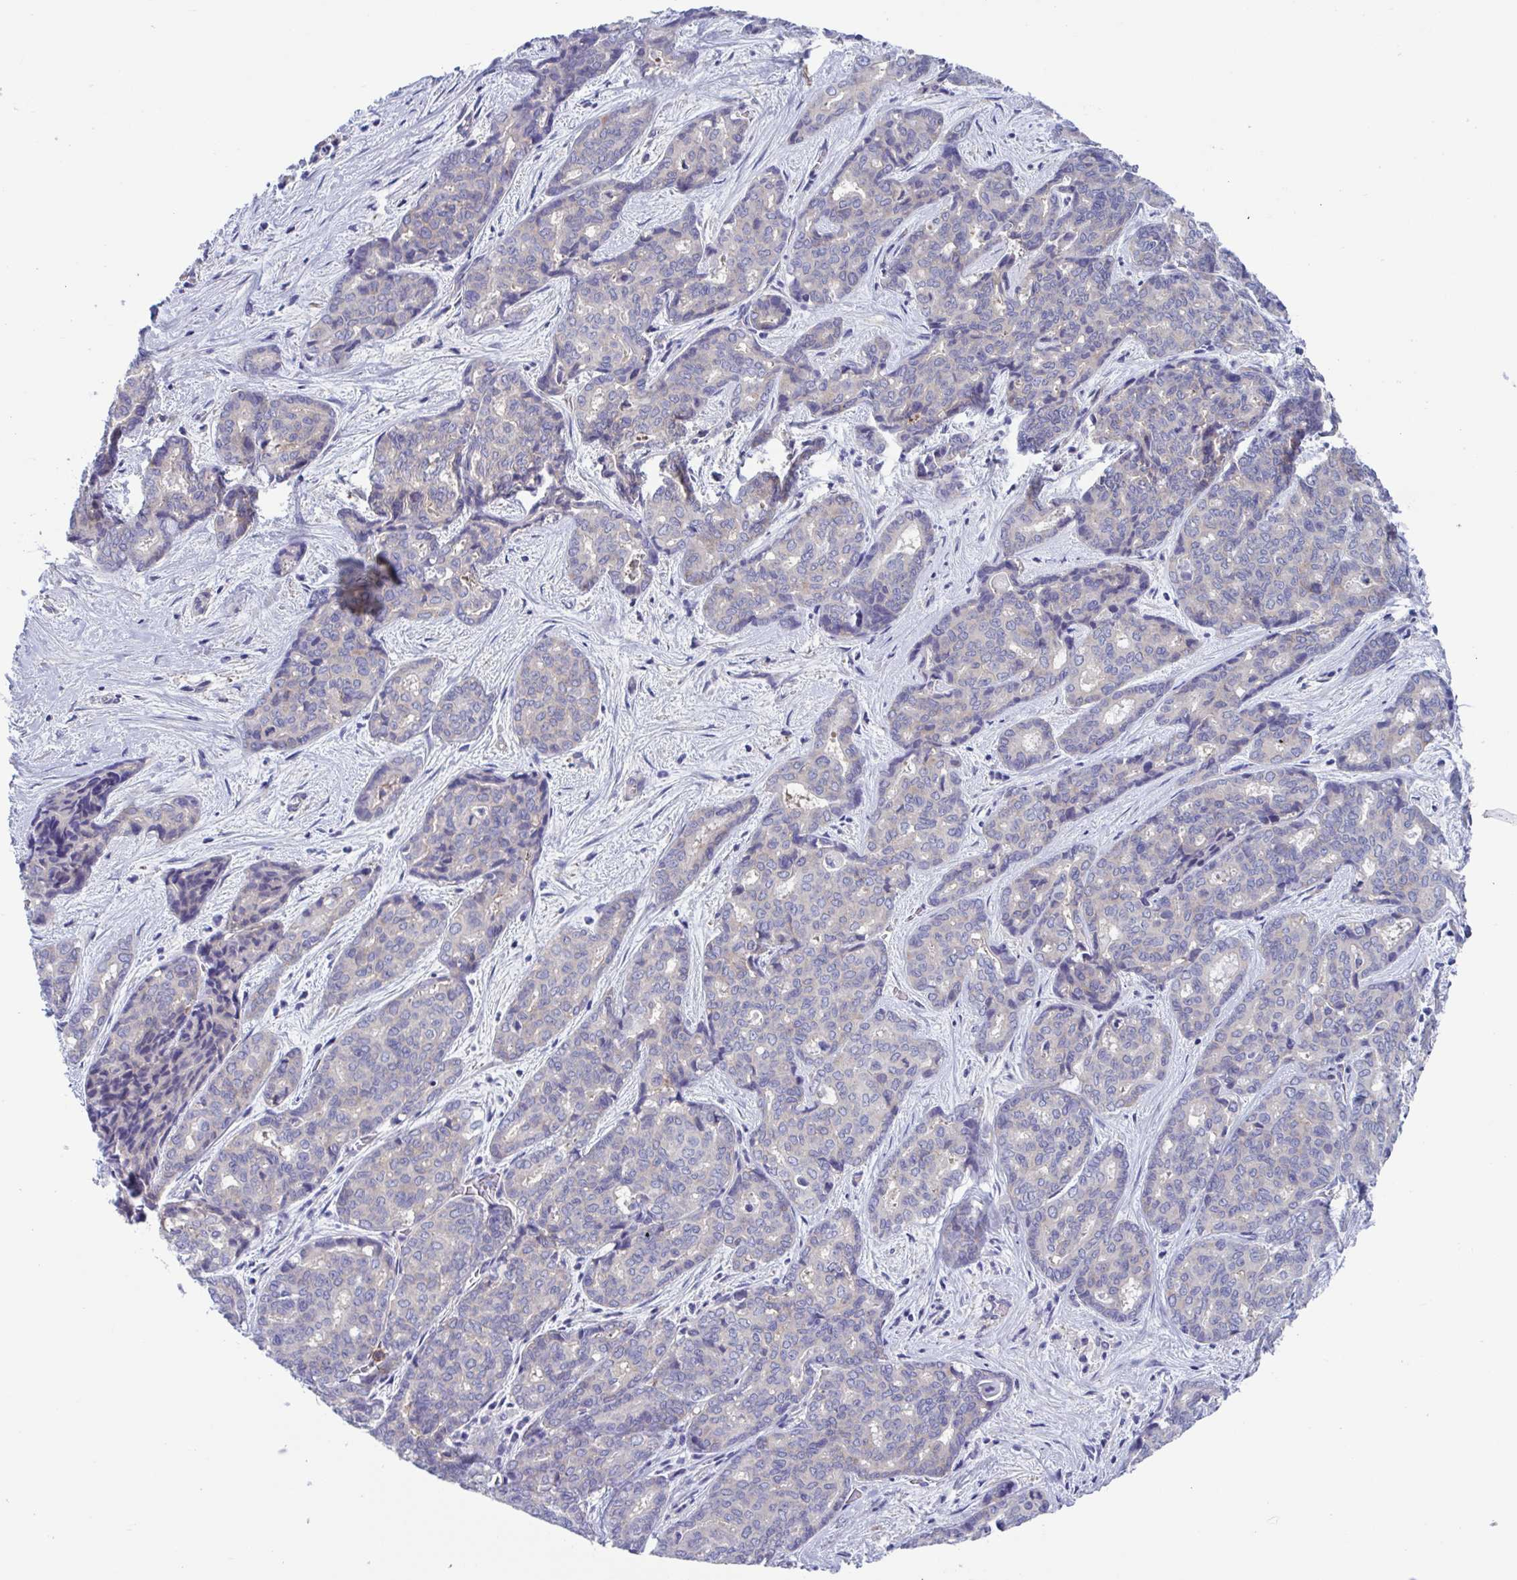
{"staining": {"intensity": "negative", "quantity": "none", "location": "none"}, "tissue": "liver cancer", "cell_type": "Tumor cells", "image_type": "cancer", "snomed": [{"axis": "morphology", "description": "Cholangiocarcinoma"}, {"axis": "topography", "description": "Liver"}], "caption": "There is no significant expression in tumor cells of cholangiocarcinoma (liver).", "gene": "LPIN3", "patient": {"sex": "female", "age": 64}}